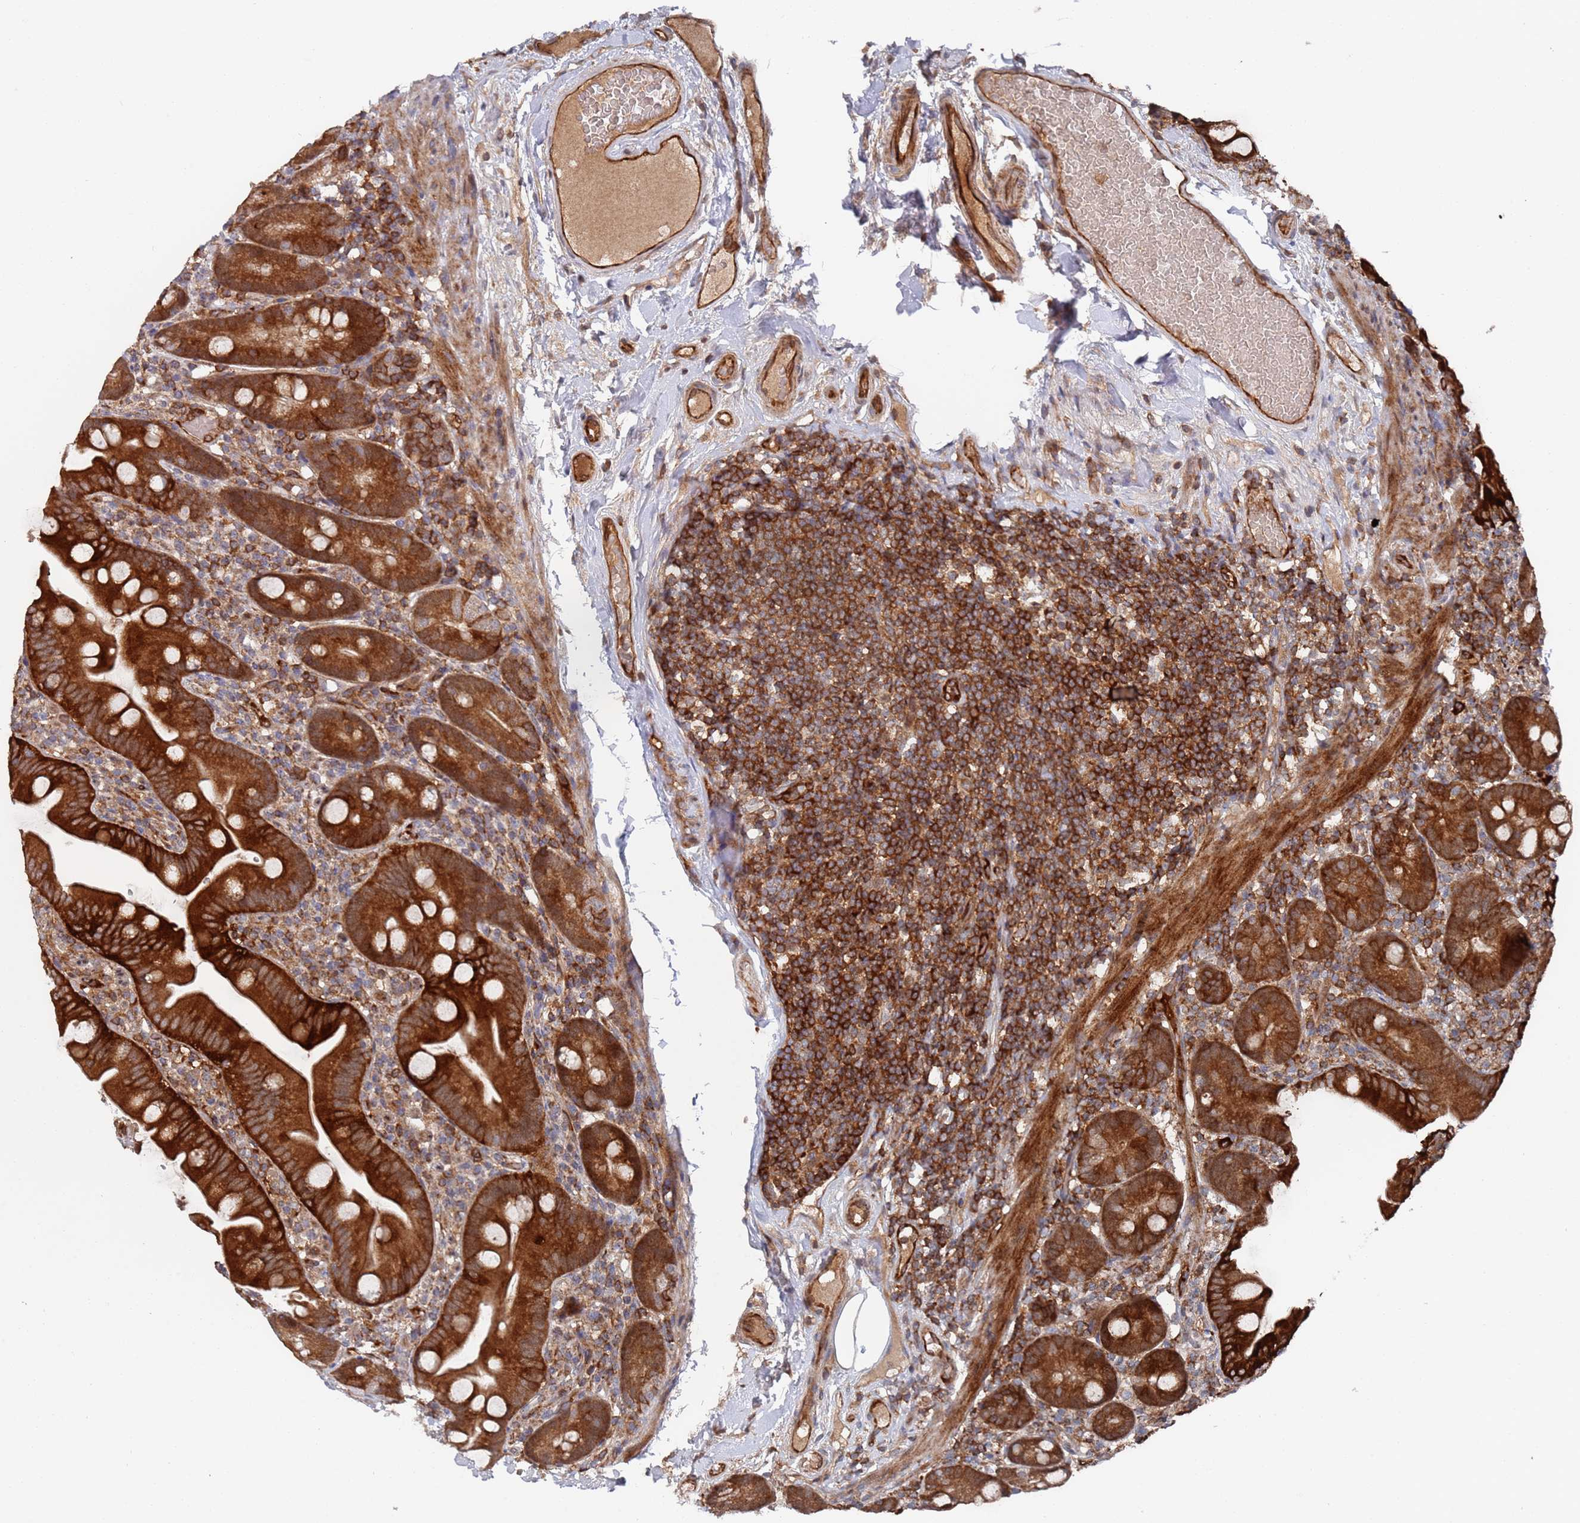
{"staining": {"intensity": "strong", "quantity": ">75%", "location": "cytoplasmic/membranous"}, "tissue": "small intestine", "cell_type": "Glandular cells", "image_type": "normal", "snomed": [{"axis": "morphology", "description": "Normal tissue, NOS"}, {"axis": "topography", "description": "Small intestine"}], "caption": "Small intestine stained with IHC exhibits strong cytoplasmic/membranous expression in approximately >75% of glandular cells.", "gene": "DDX60", "patient": {"sex": "female", "age": 68}}